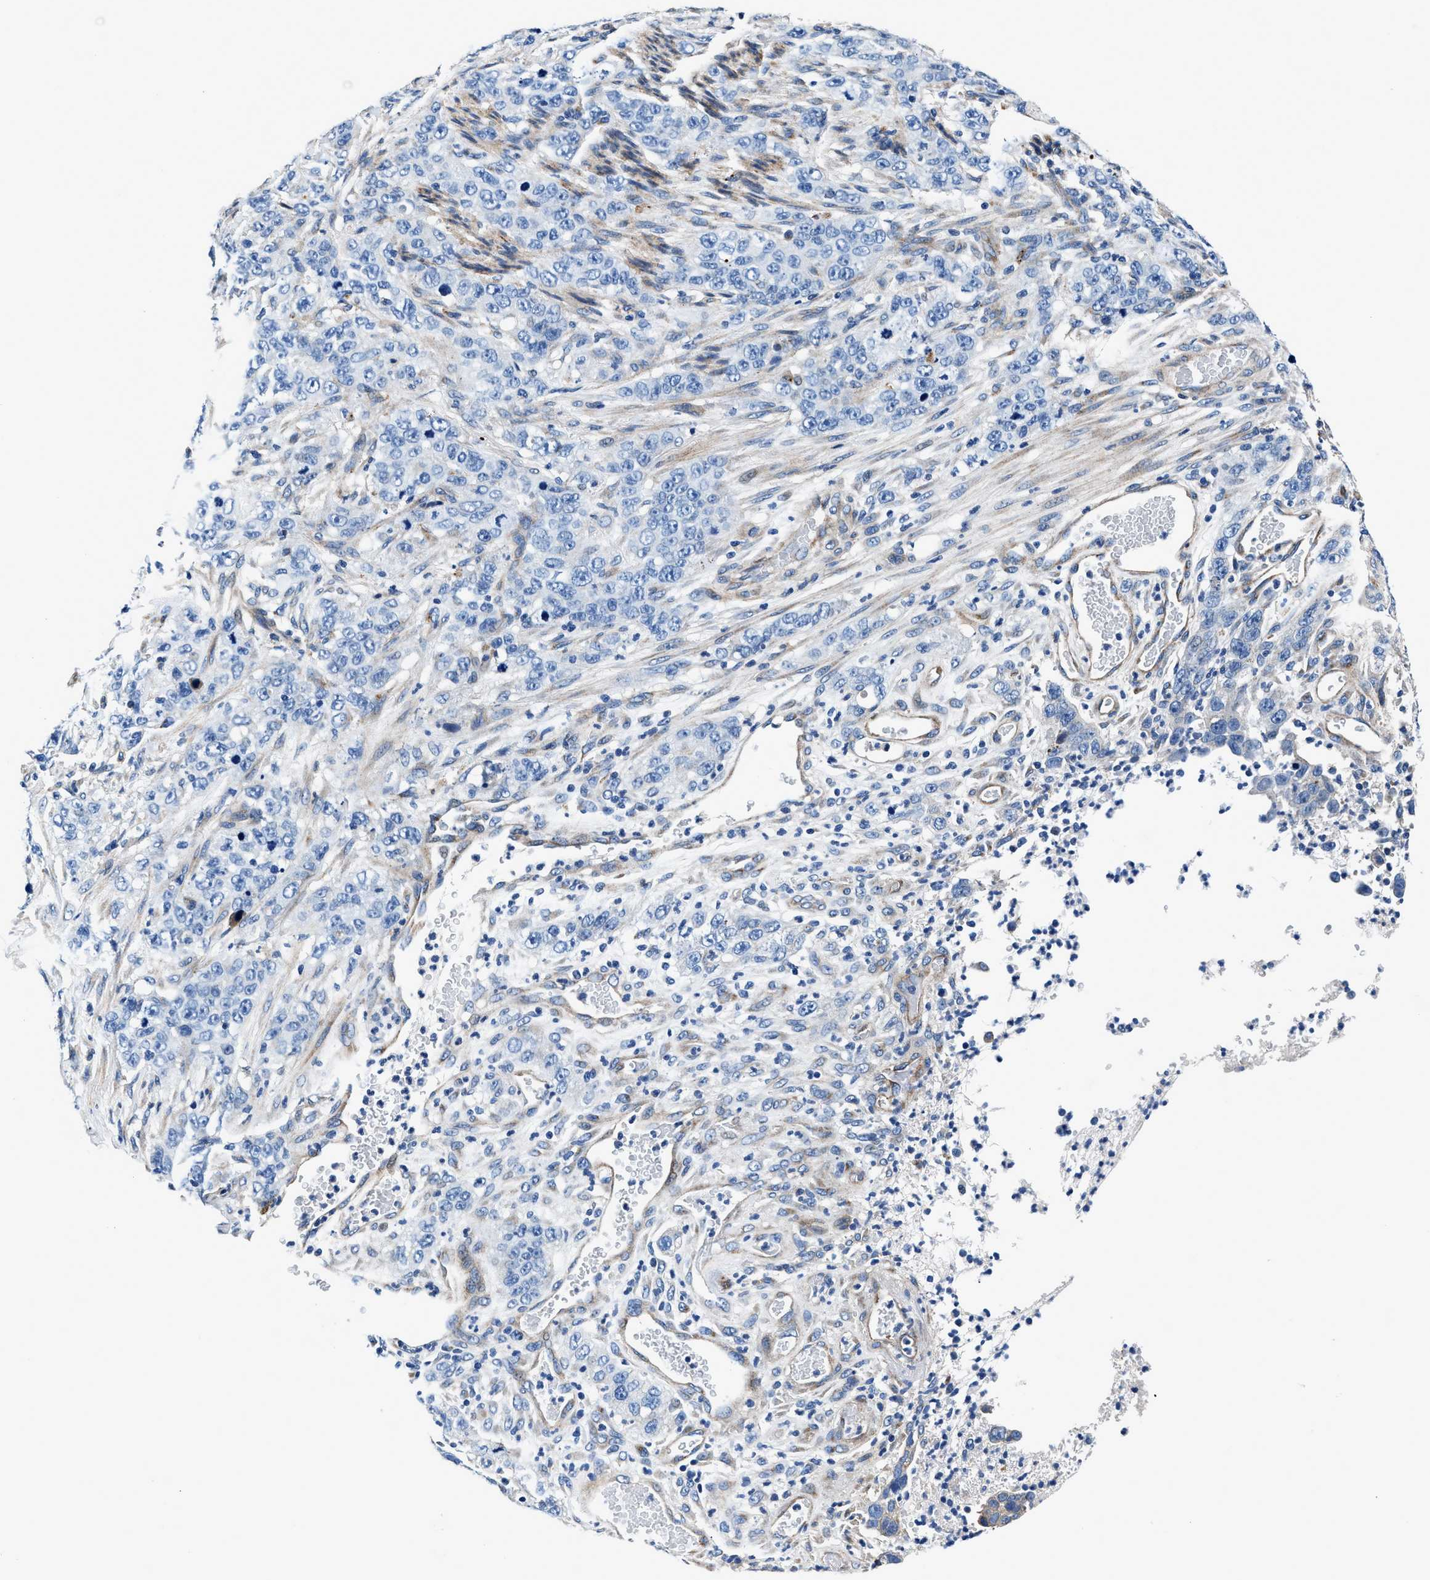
{"staining": {"intensity": "negative", "quantity": "none", "location": "none"}, "tissue": "stomach cancer", "cell_type": "Tumor cells", "image_type": "cancer", "snomed": [{"axis": "morphology", "description": "Adenocarcinoma, NOS"}, {"axis": "topography", "description": "Stomach"}], "caption": "DAB immunohistochemical staining of human adenocarcinoma (stomach) exhibits no significant positivity in tumor cells.", "gene": "DAG1", "patient": {"sex": "male", "age": 48}}